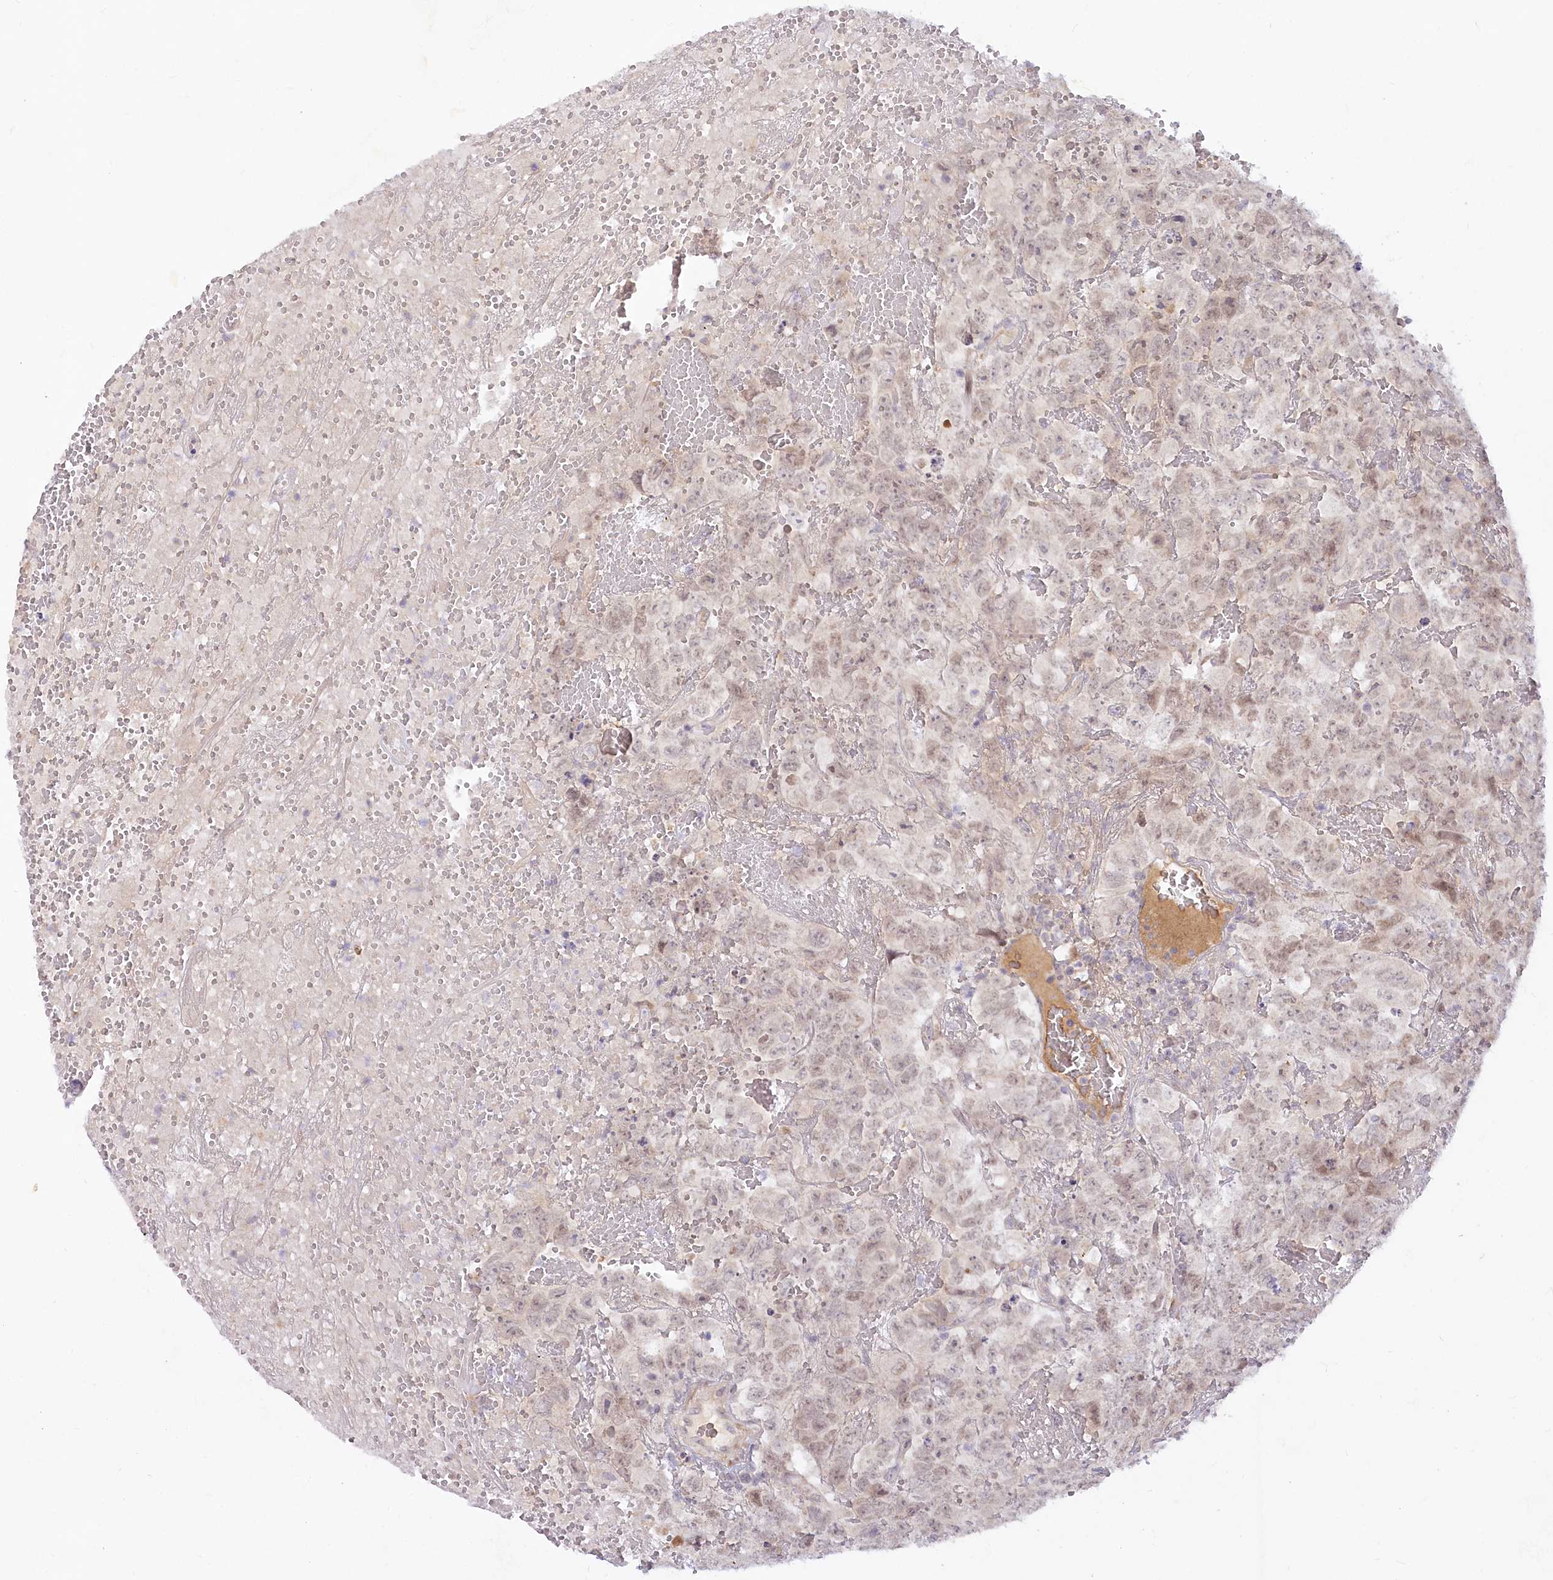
{"staining": {"intensity": "weak", "quantity": "<25%", "location": "nuclear"}, "tissue": "testis cancer", "cell_type": "Tumor cells", "image_type": "cancer", "snomed": [{"axis": "morphology", "description": "Carcinoma, Embryonal, NOS"}, {"axis": "topography", "description": "Testis"}], "caption": "Human testis cancer (embryonal carcinoma) stained for a protein using IHC reveals no expression in tumor cells.", "gene": "EFHC2", "patient": {"sex": "male", "age": 45}}